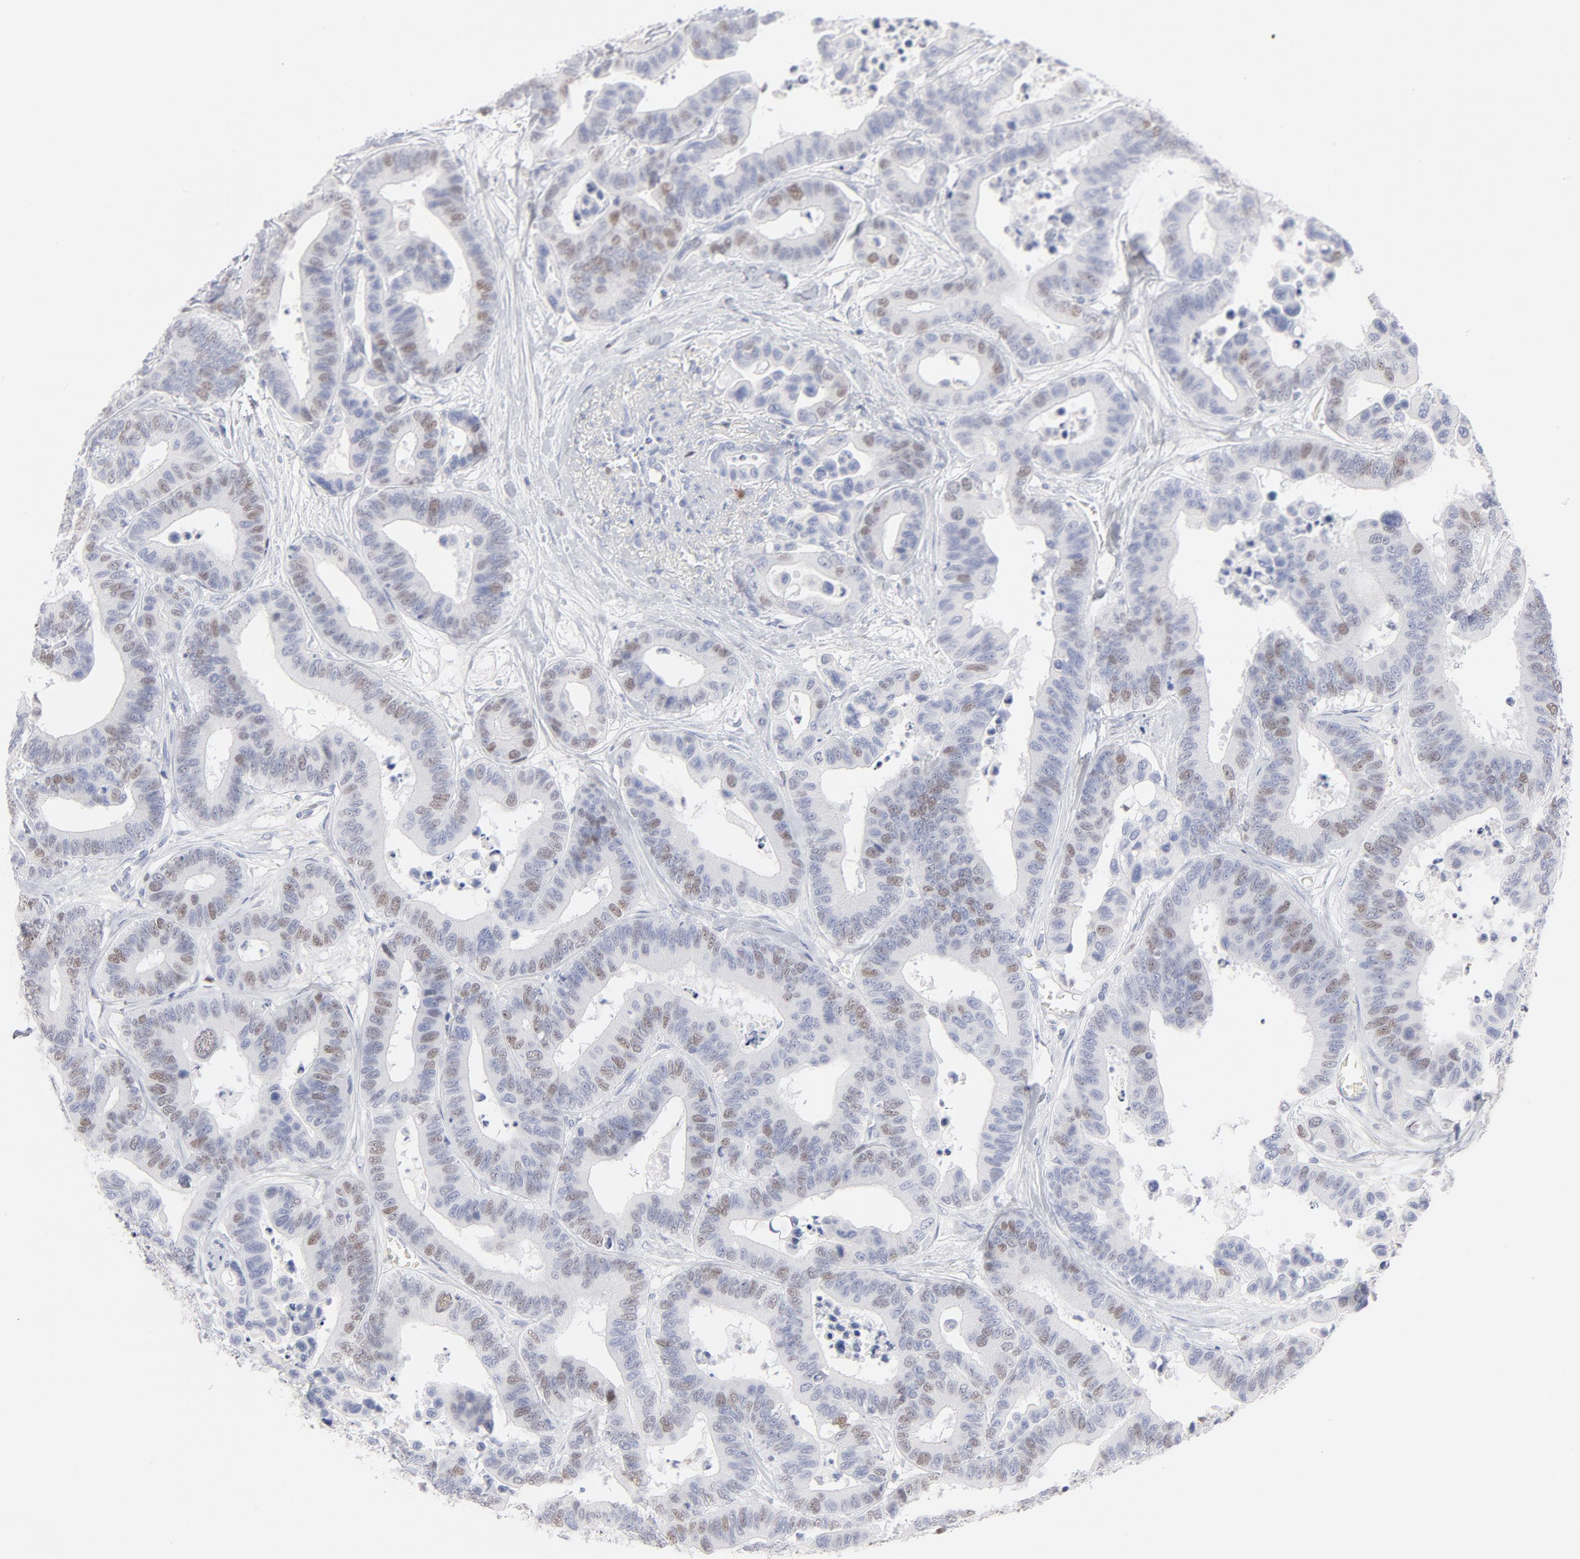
{"staining": {"intensity": "moderate", "quantity": "<25%", "location": "nuclear"}, "tissue": "colorectal cancer", "cell_type": "Tumor cells", "image_type": "cancer", "snomed": [{"axis": "morphology", "description": "Adenocarcinoma, NOS"}, {"axis": "topography", "description": "Colon"}], "caption": "Colorectal cancer stained for a protein demonstrates moderate nuclear positivity in tumor cells.", "gene": "MCM7", "patient": {"sex": "male", "age": 82}}